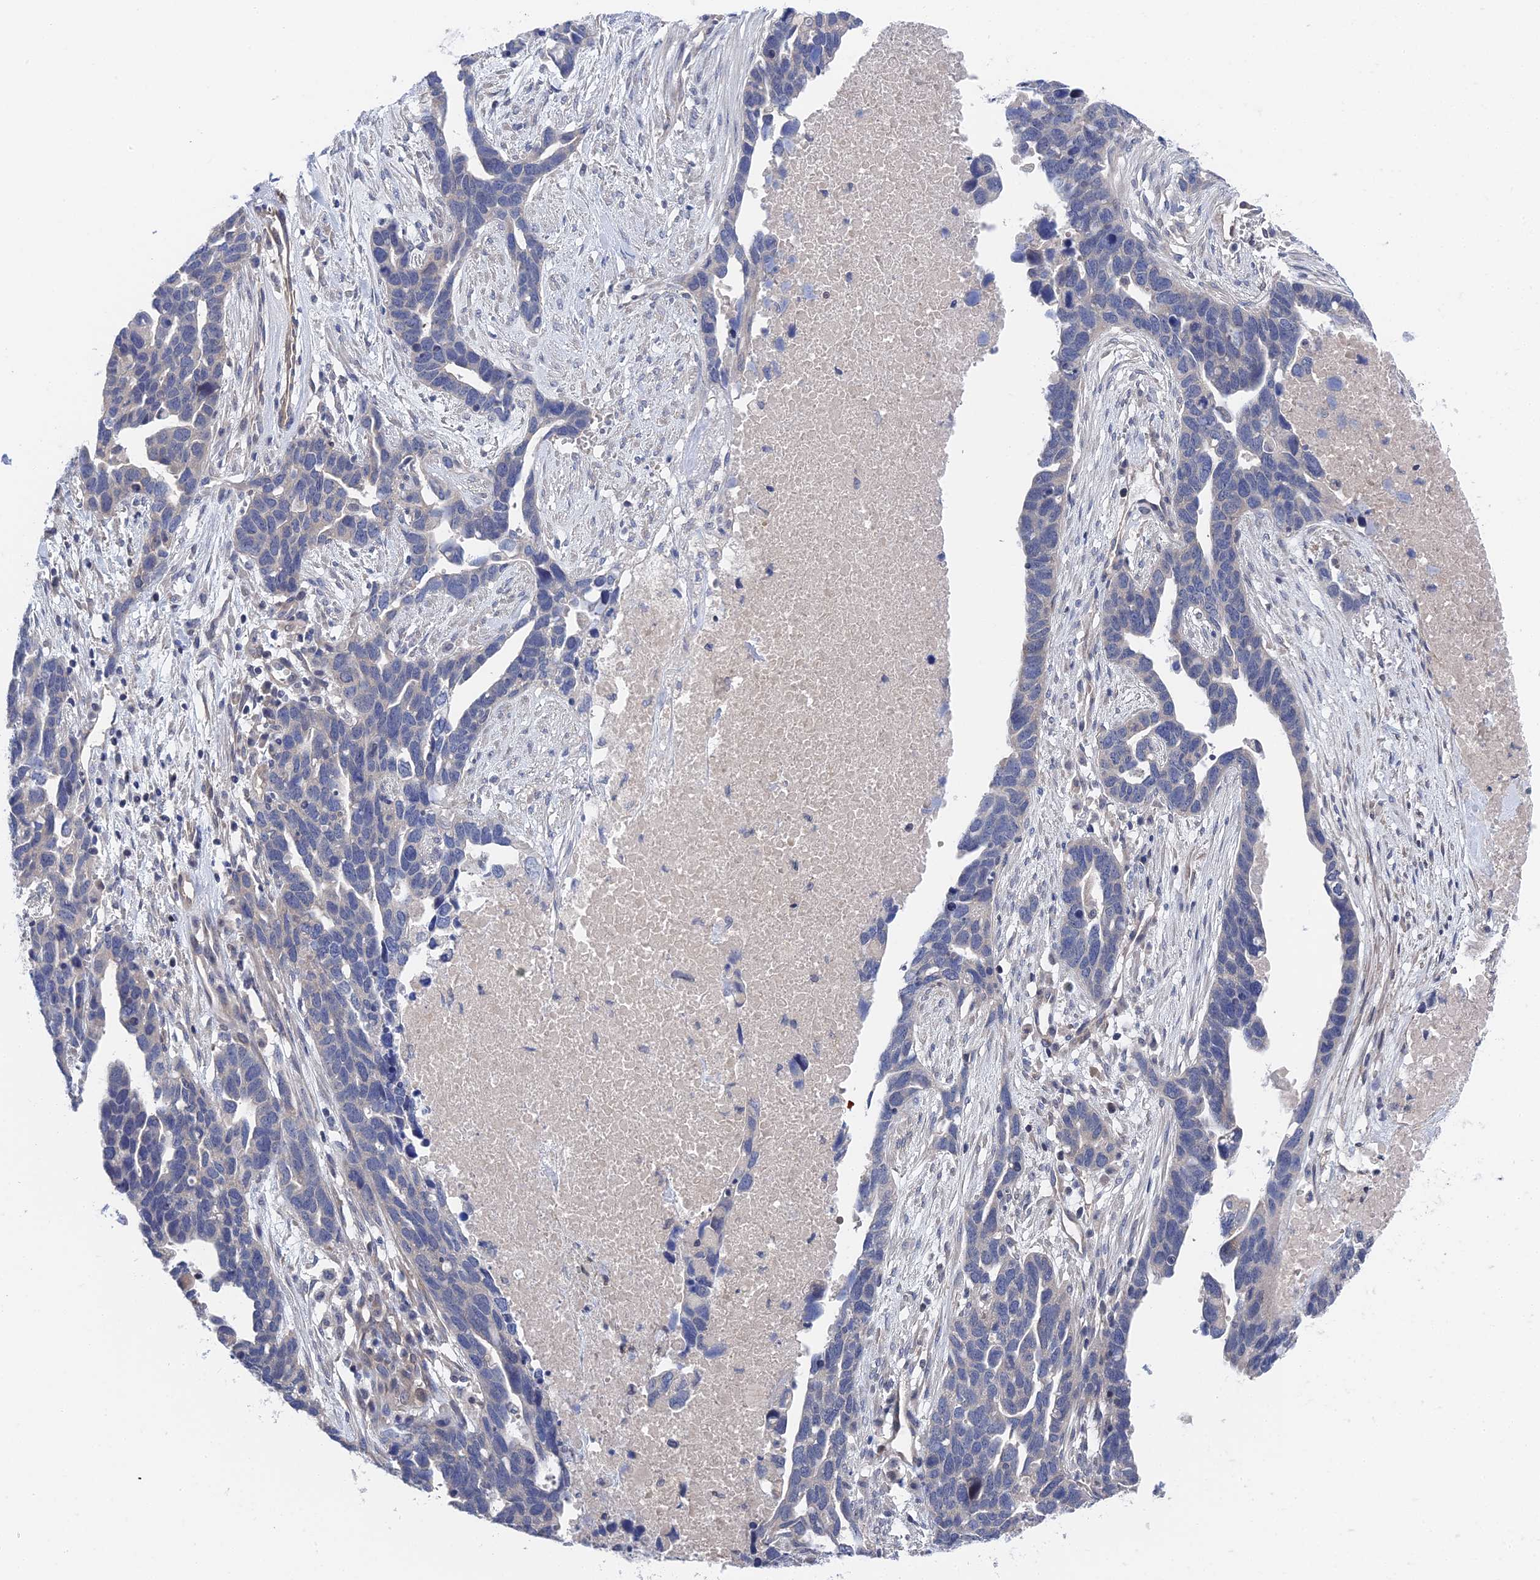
{"staining": {"intensity": "negative", "quantity": "none", "location": "none"}, "tissue": "ovarian cancer", "cell_type": "Tumor cells", "image_type": "cancer", "snomed": [{"axis": "morphology", "description": "Cystadenocarcinoma, serous, NOS"}, {"axis": "topography", "description": "Ovary"}], "caption": "Protein analysis of ovarian cancer demonstrates no significant staining in tumor cells.", "gene": "MTHFSD", "patient": {"sex": "female", "age": 54}}